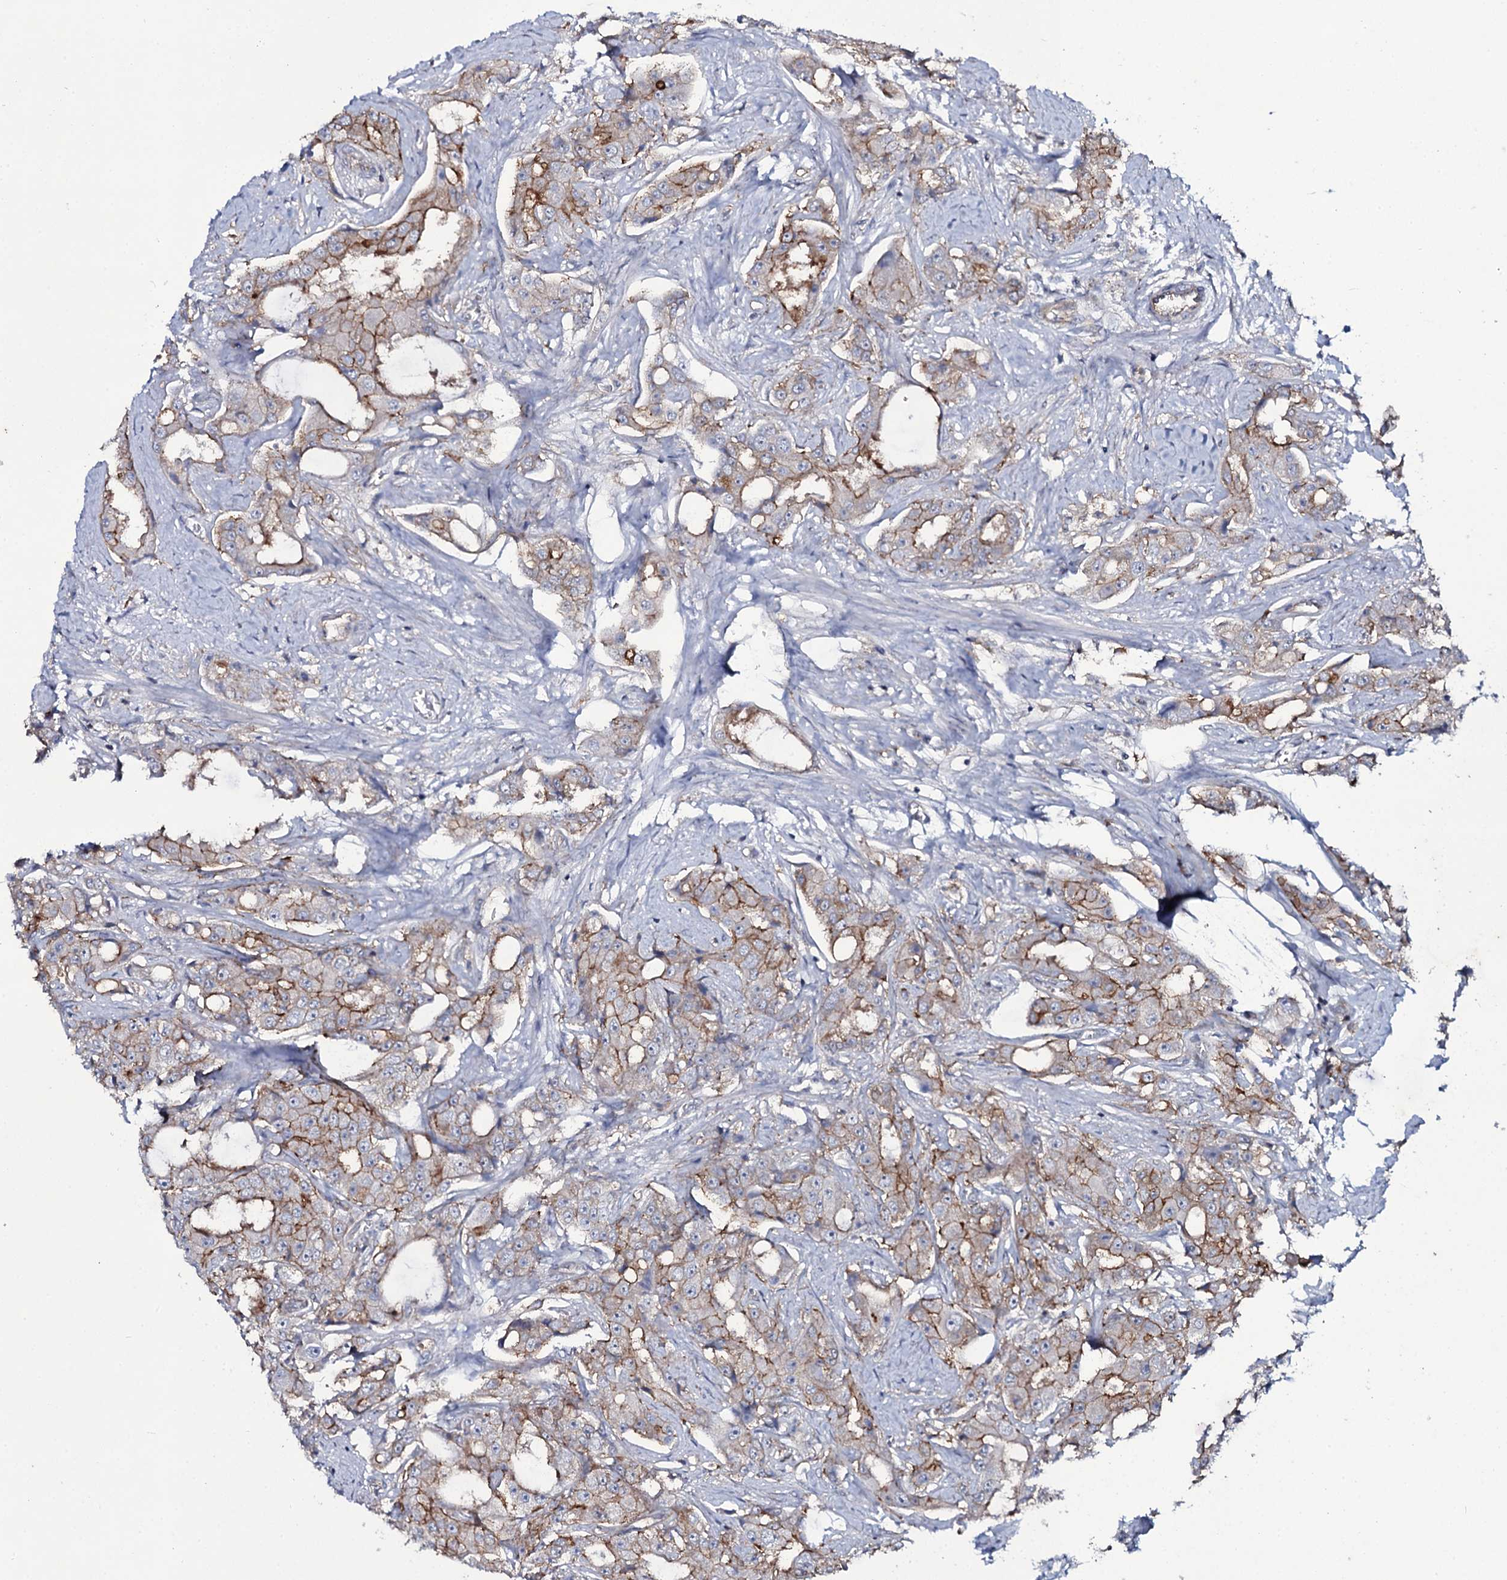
{"staining": {"intensity": "moderate", "quantity": "25%-75%", "location": "cytoplasmic/membranous"}, "tissue": "prostate cancer", "cell_type": "Tumor cells", "image_type": "cancer", "snomed": [{"axis": "morphology", "description": "Adenocarcinoma, High grade"}, {"axis": "topography", "description": "Prostate"}], "caption": "Prostate cancer (adenocarcinoma (high-grade)) stained with a brown dye reveals moderate cytoplasmic/membranous positive staining in approximately 25%-75% of tumor cells.", "gene": "SNAP23", "patient": {"sex": "male", "age": 73}}